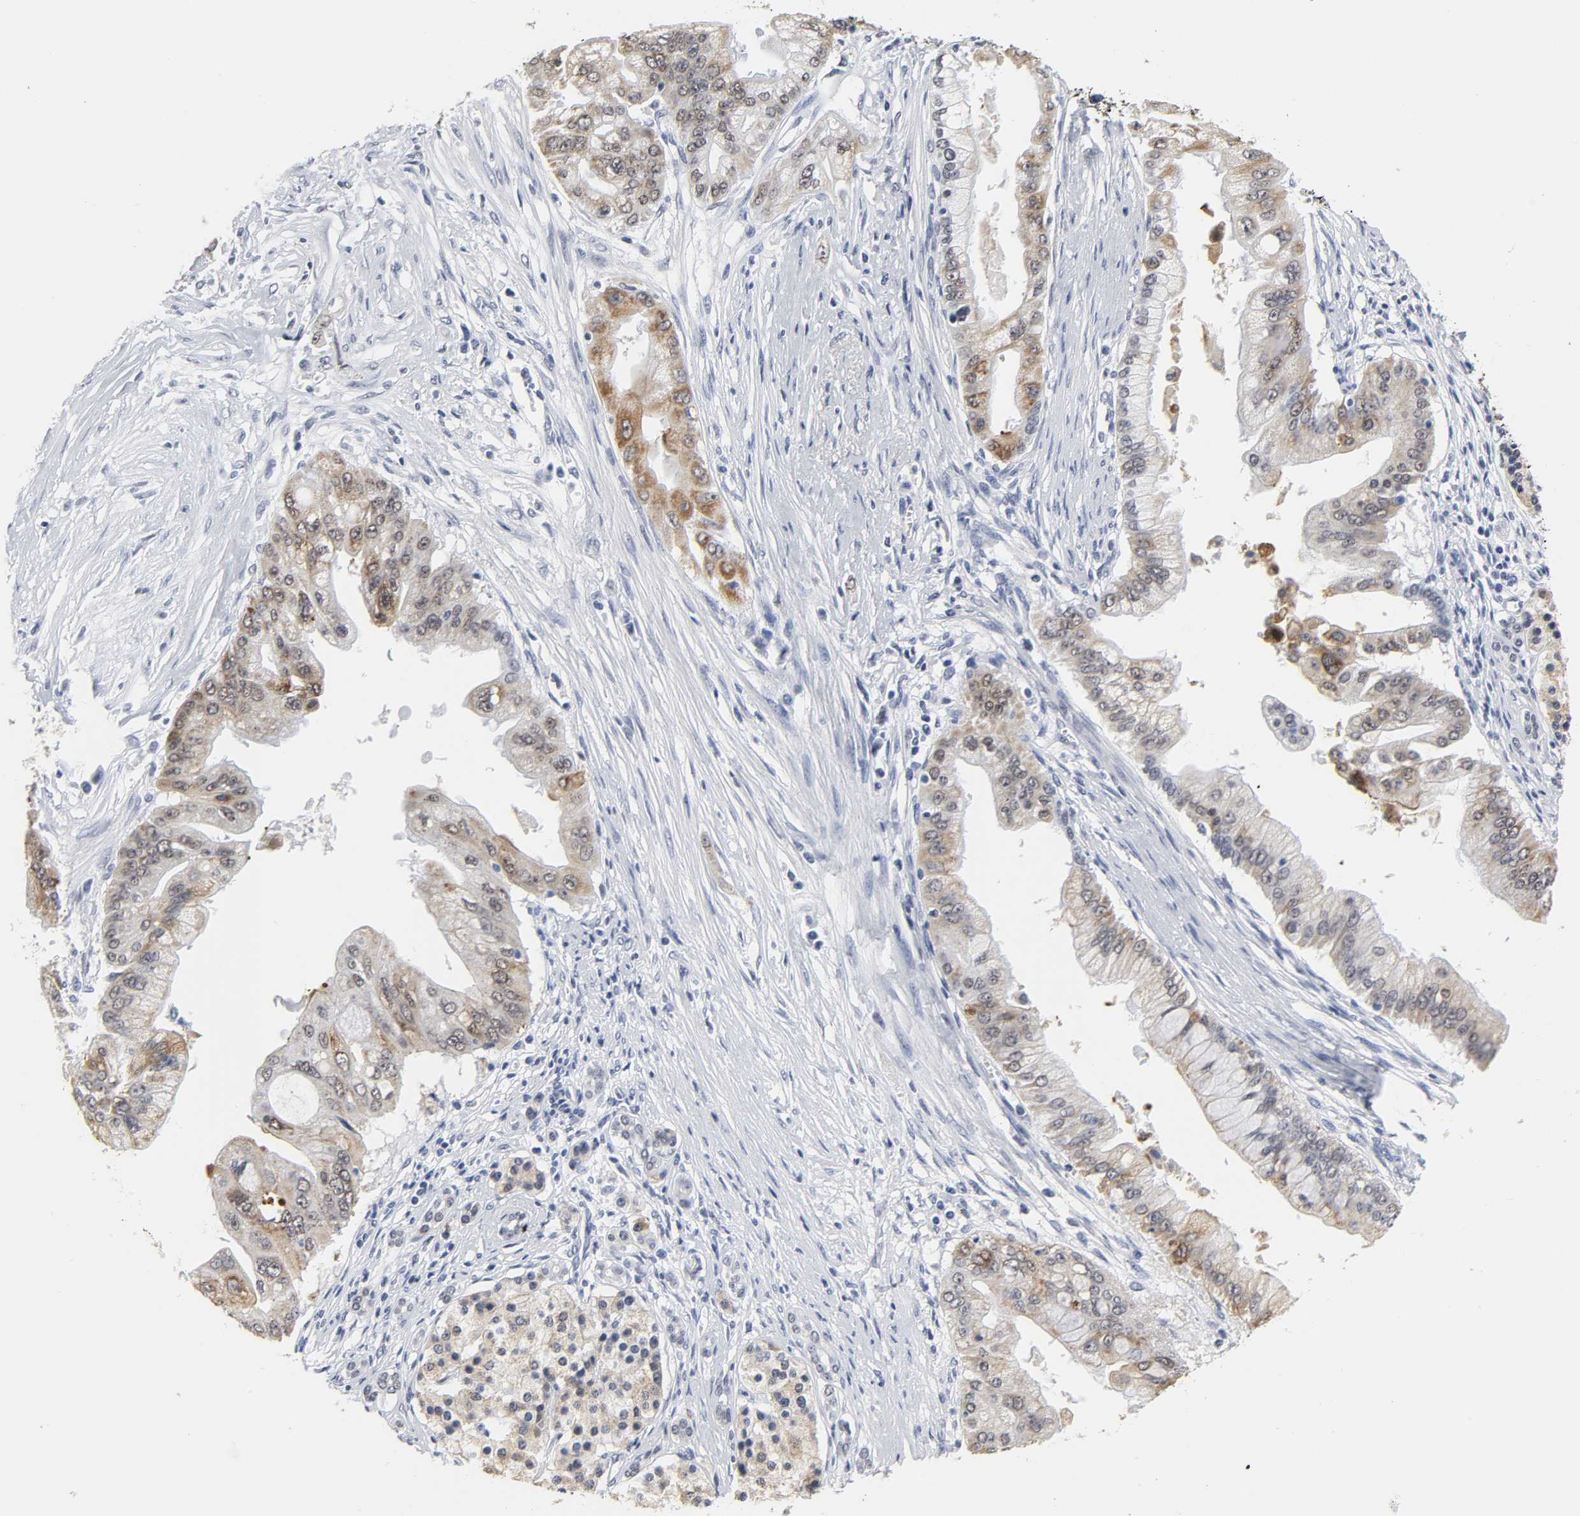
{"staining": {"intensity": "moderate", "quantity": ">75%", "location": "cytoplasmic/membranous"}, "tissue": "pancreatic cancer", "cell_type": "Tumor cells", "image_type": "cancer", "snomed": [{"axis": "morphology", "description": "Adenocarcinoma, NOS"}, {"axis": "topography", "description": "Pancreas"}], "caption": "Immunohistochemistry (DAB (3,3'-diaminobenzidine)) staining of adenocarcinoma (pancreatic) displays moderate cytoplasmic/membranous protein expression in about >75% of tumor cells.", "gene": "GRHL2", "patient": {"sex": "male", "age": 59}}